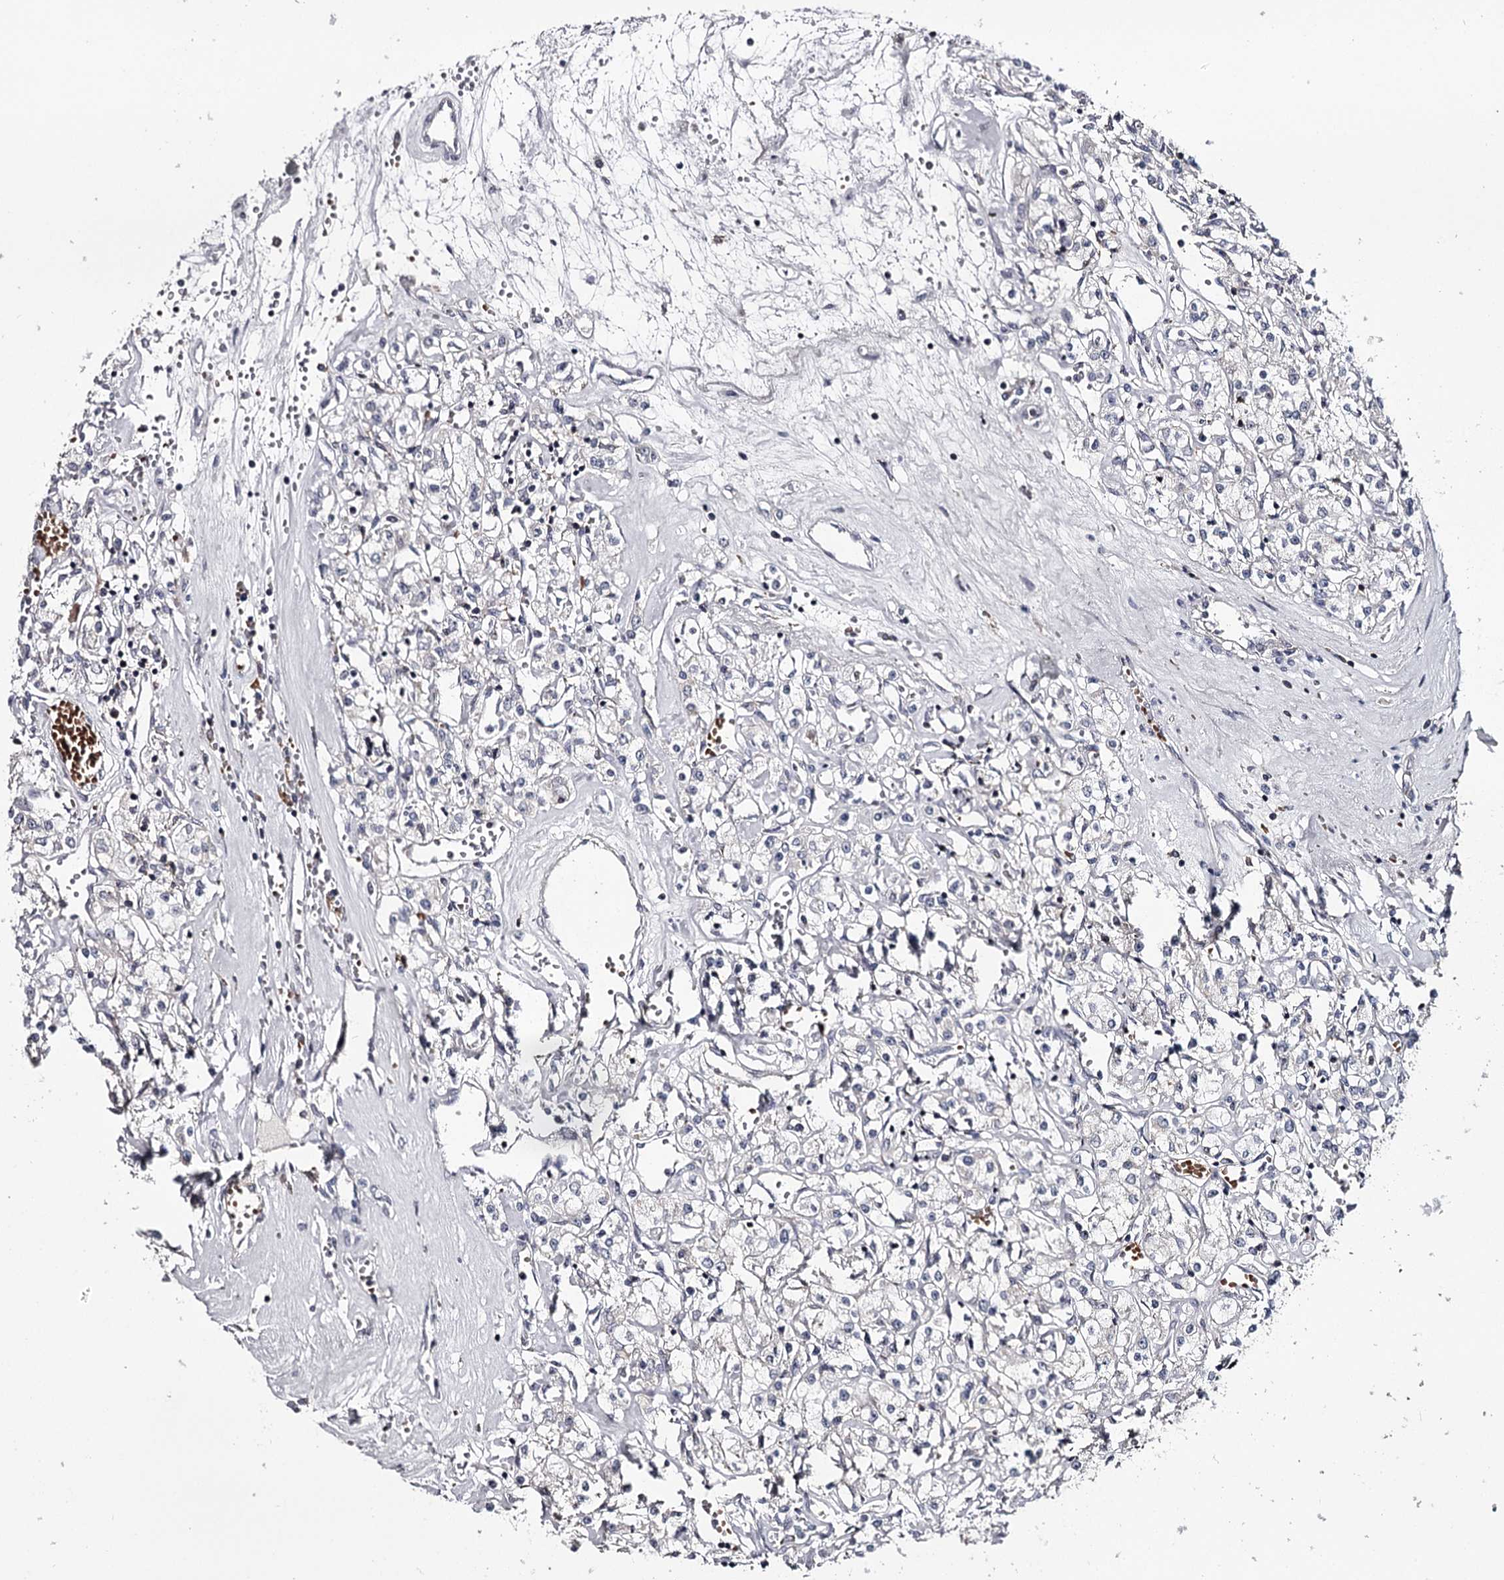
{"staining": {"intensity": "negative", "quantity": "none", "location": "none"}, "tissue": "renal cancer", "cell_type": "Tumor cells", "image_type": "cancer", "snomed": [{"axis": "morphology", "description": "Adenocarcinoma, NOS"}, {"axis": "topography", "description": "Kidney"}], "caption": "Tumor cells show no significant protein staining in adenocarcinoma (renal). (DAB (3,3'-diaminobenzidine) immunohistochemistry (IHC) visualized using brightfield microscopy, high magnification).", "gene": "RASSF6", "patient": {"sex": "female", "age": 59}}